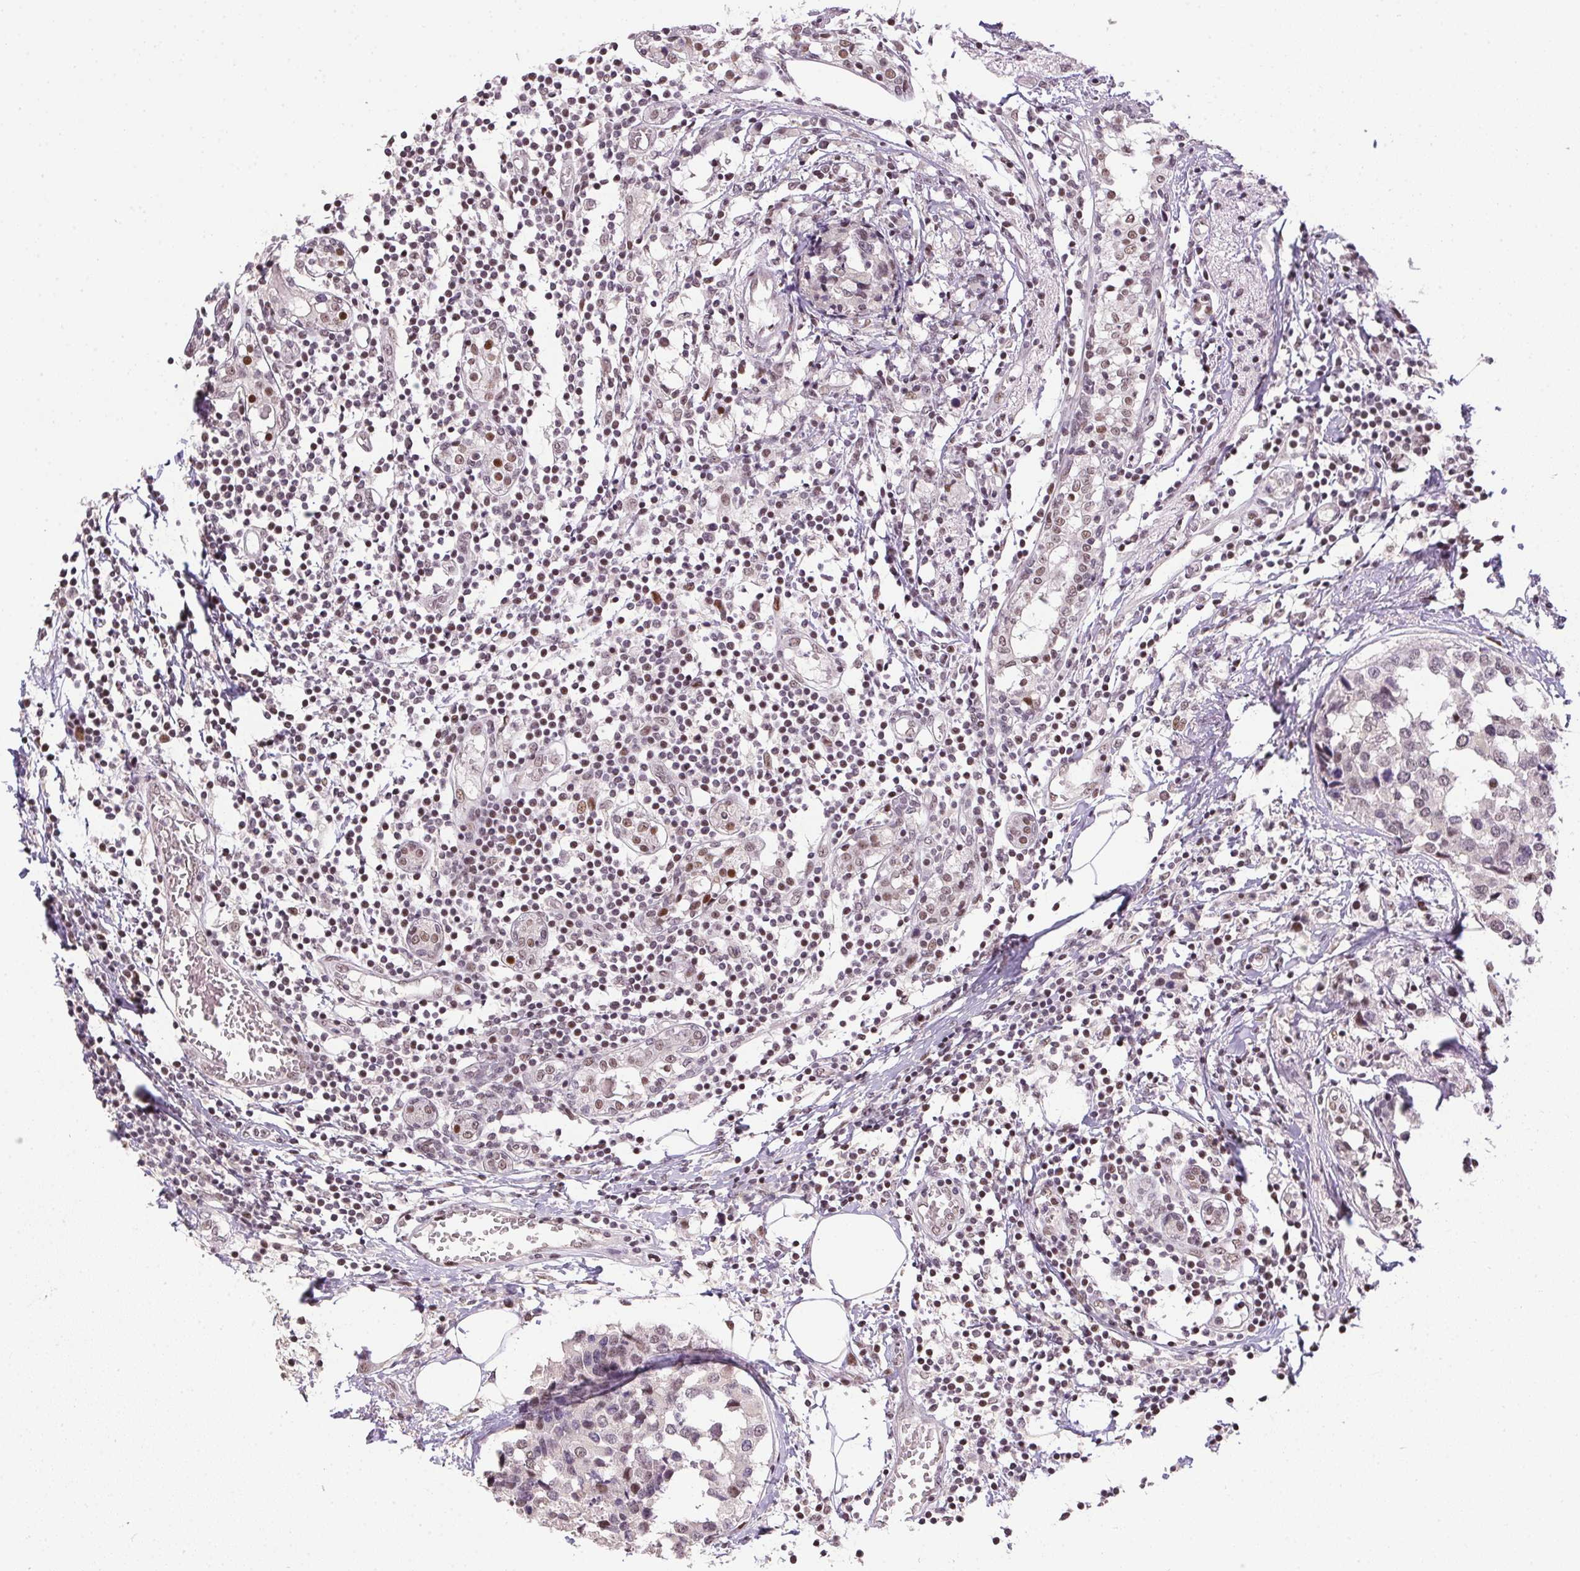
{"staining": {"intensity": "negative", "quantity": "none", "location": "none"}, "tissue": "breast cancer", "cell_type": "Tumor cells", "image_type": "cancer", "snomed": [{"axis": "morphology", "description": "Lobular carcinoma"}, {"axis": "topography", "description": "Breast"}], "caption": "Image shows no significant protein expression in tumor cells of breast cancer (lobular carcinoma).", "gene": "KDM4D", "patient": {"sex": "female", "age": 59}}